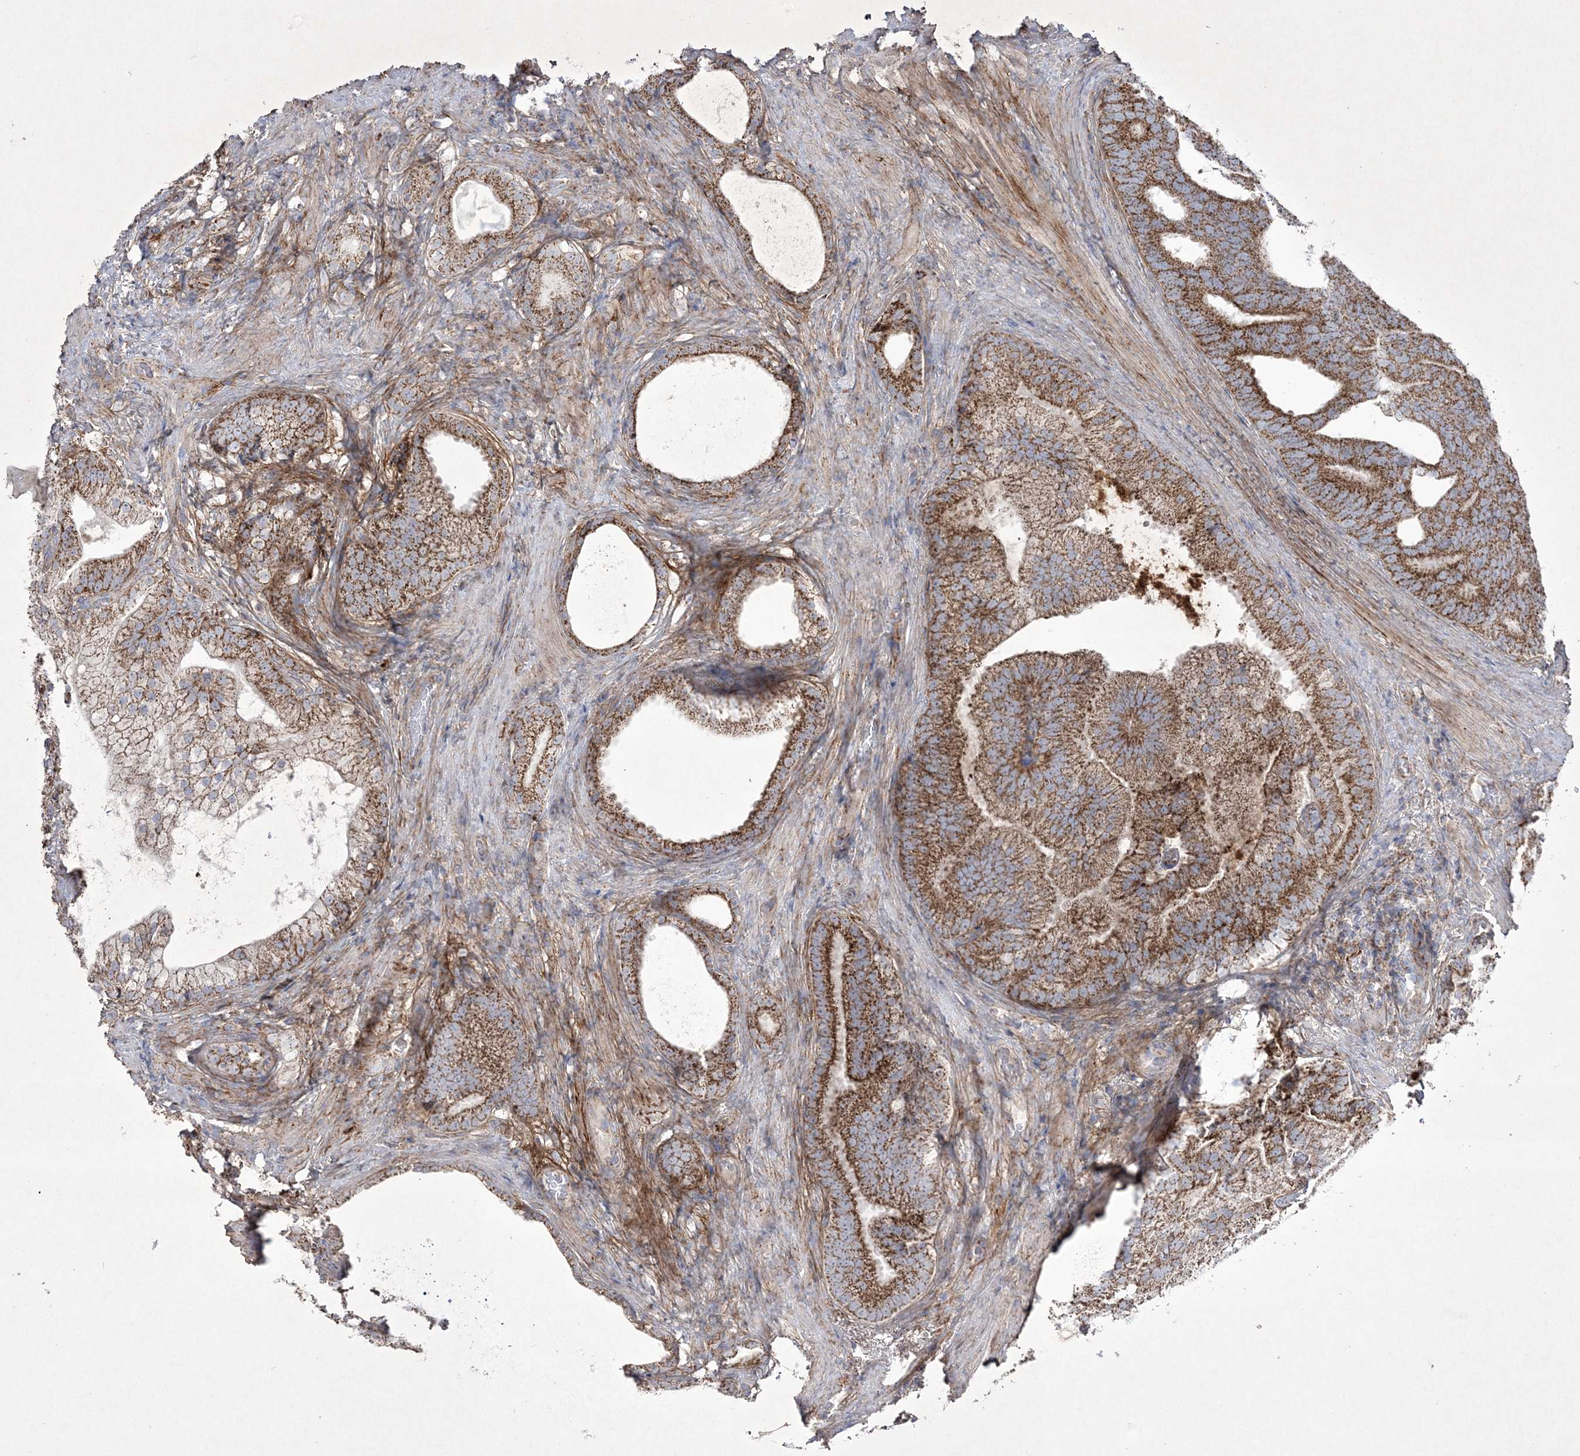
{"staining": {"intensity": "strong", "quantity": ">75%", "location": "cytoplasmic/membranous"}, "tissue": "prostate cancer", "cell_type": "Tumor cells", "image_type": "cancer", "snomed": [{"axis": "morphology", "description": "Adenocarcinoma, Low grade"}, {"axis": "topography", "description": "Prostate"}], "caption": "Strong cytoplasmic/membranous staining is present in about >75% of tumor cells in prostate cancer (adenocarcinoma (low-grade)). The staining is performed using DAB brown chromogen to label protein expression. The nuclei are counter-stained blue using hematoxylin.", "gene": "RICTOR", "patient": {"sex": "male", "age": 71}}